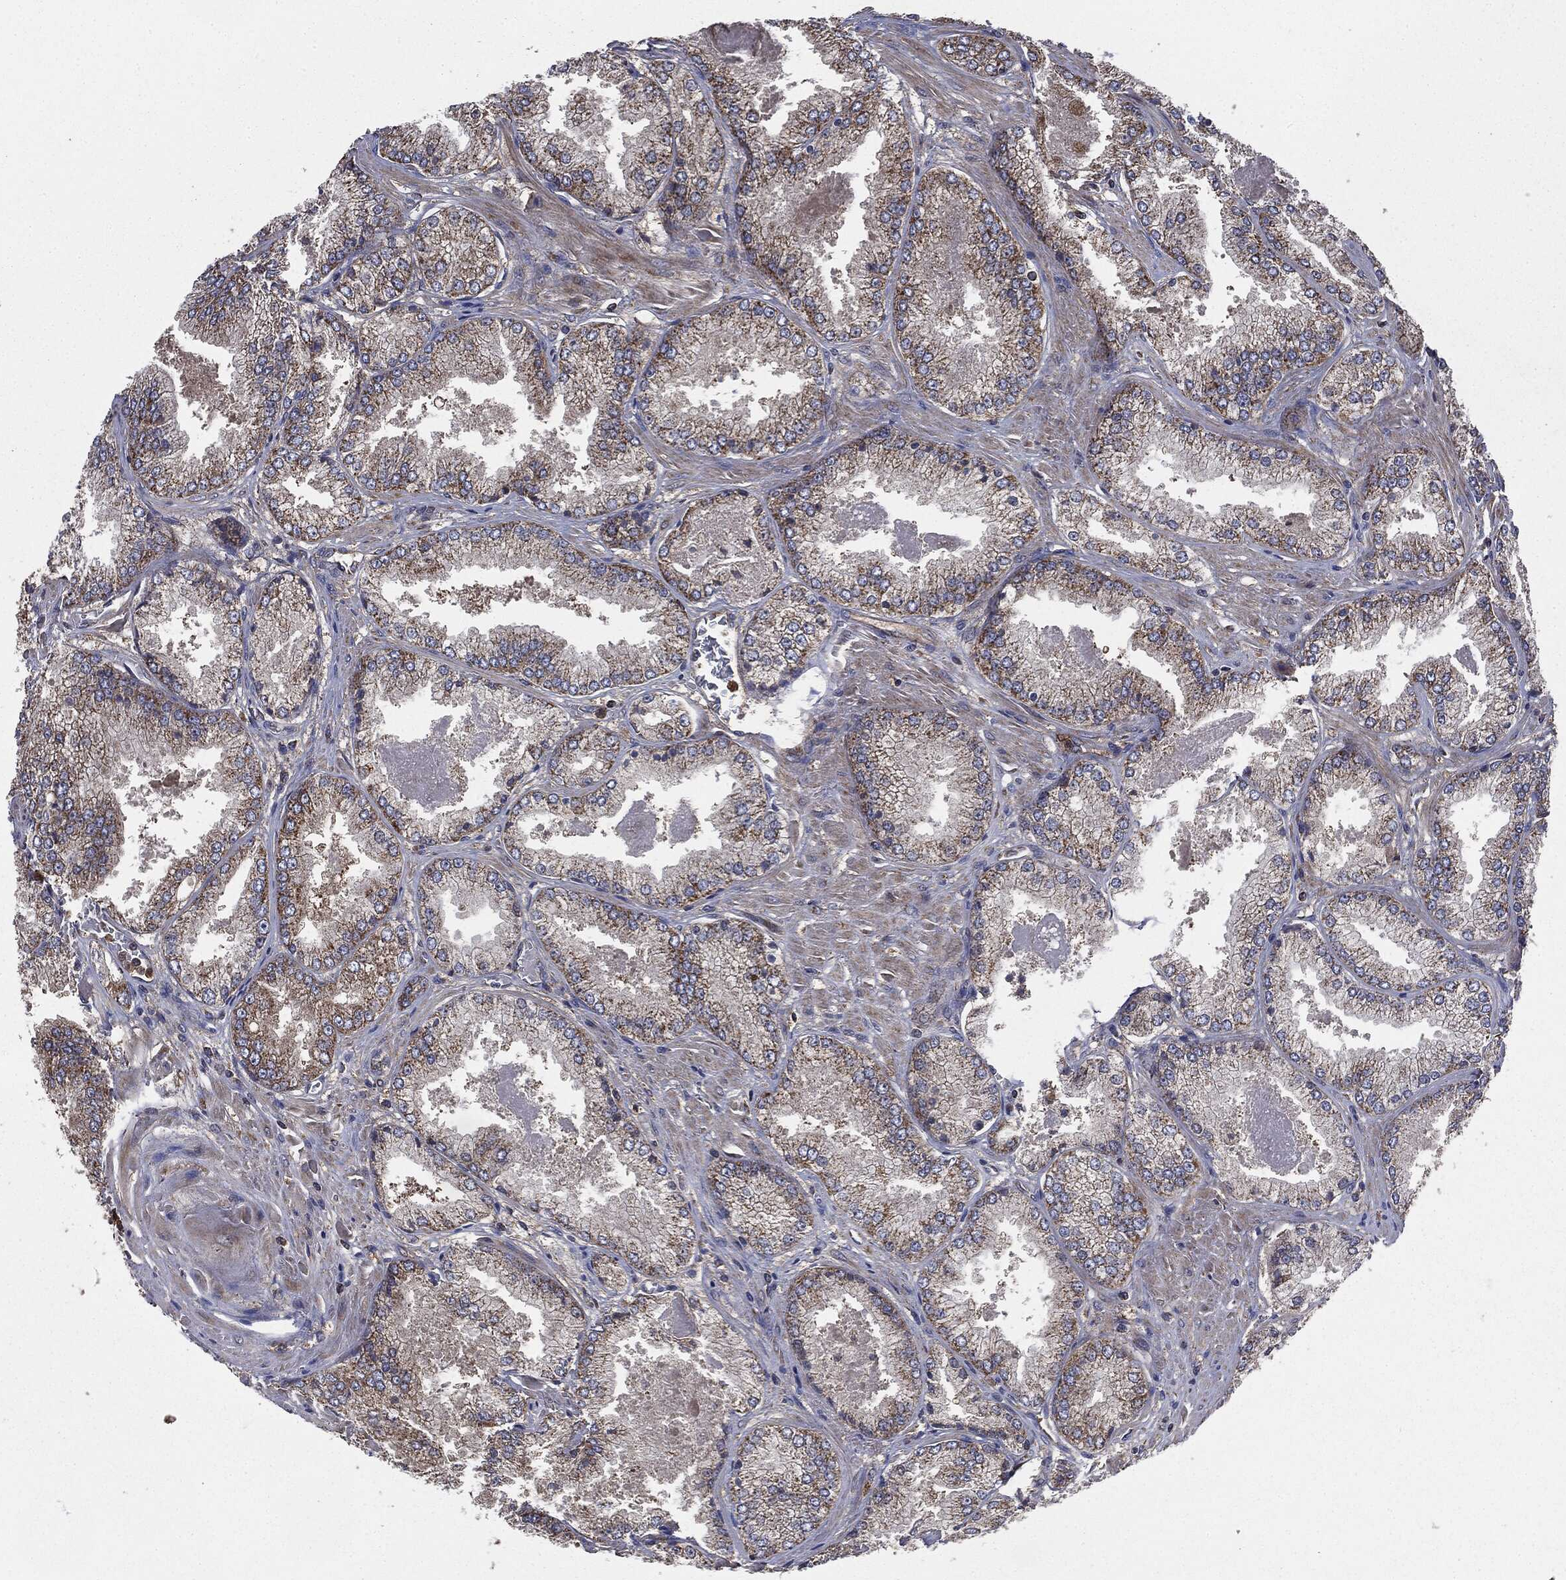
{"staining": {"intensity": "moderate", "quantity": ">75%", "location": "cytoplasmic/membranous"}, "tissue": "prostate cancer", "cell_type": "Tumor cells", "image_type": "cancer", "snomed": [{"axis": "morphology", "description": "Adenocarcinoma, Low grade"}, {"axis": "topography", "description": "Prostate"}], "caption": "IHC of prostate cancer reveals medium levels of moderate cytoplasmic/membranous staining in about >75% of tumor cells.", "gene": "MAPK6", "patient": {"sex": "male", "age": 68}}